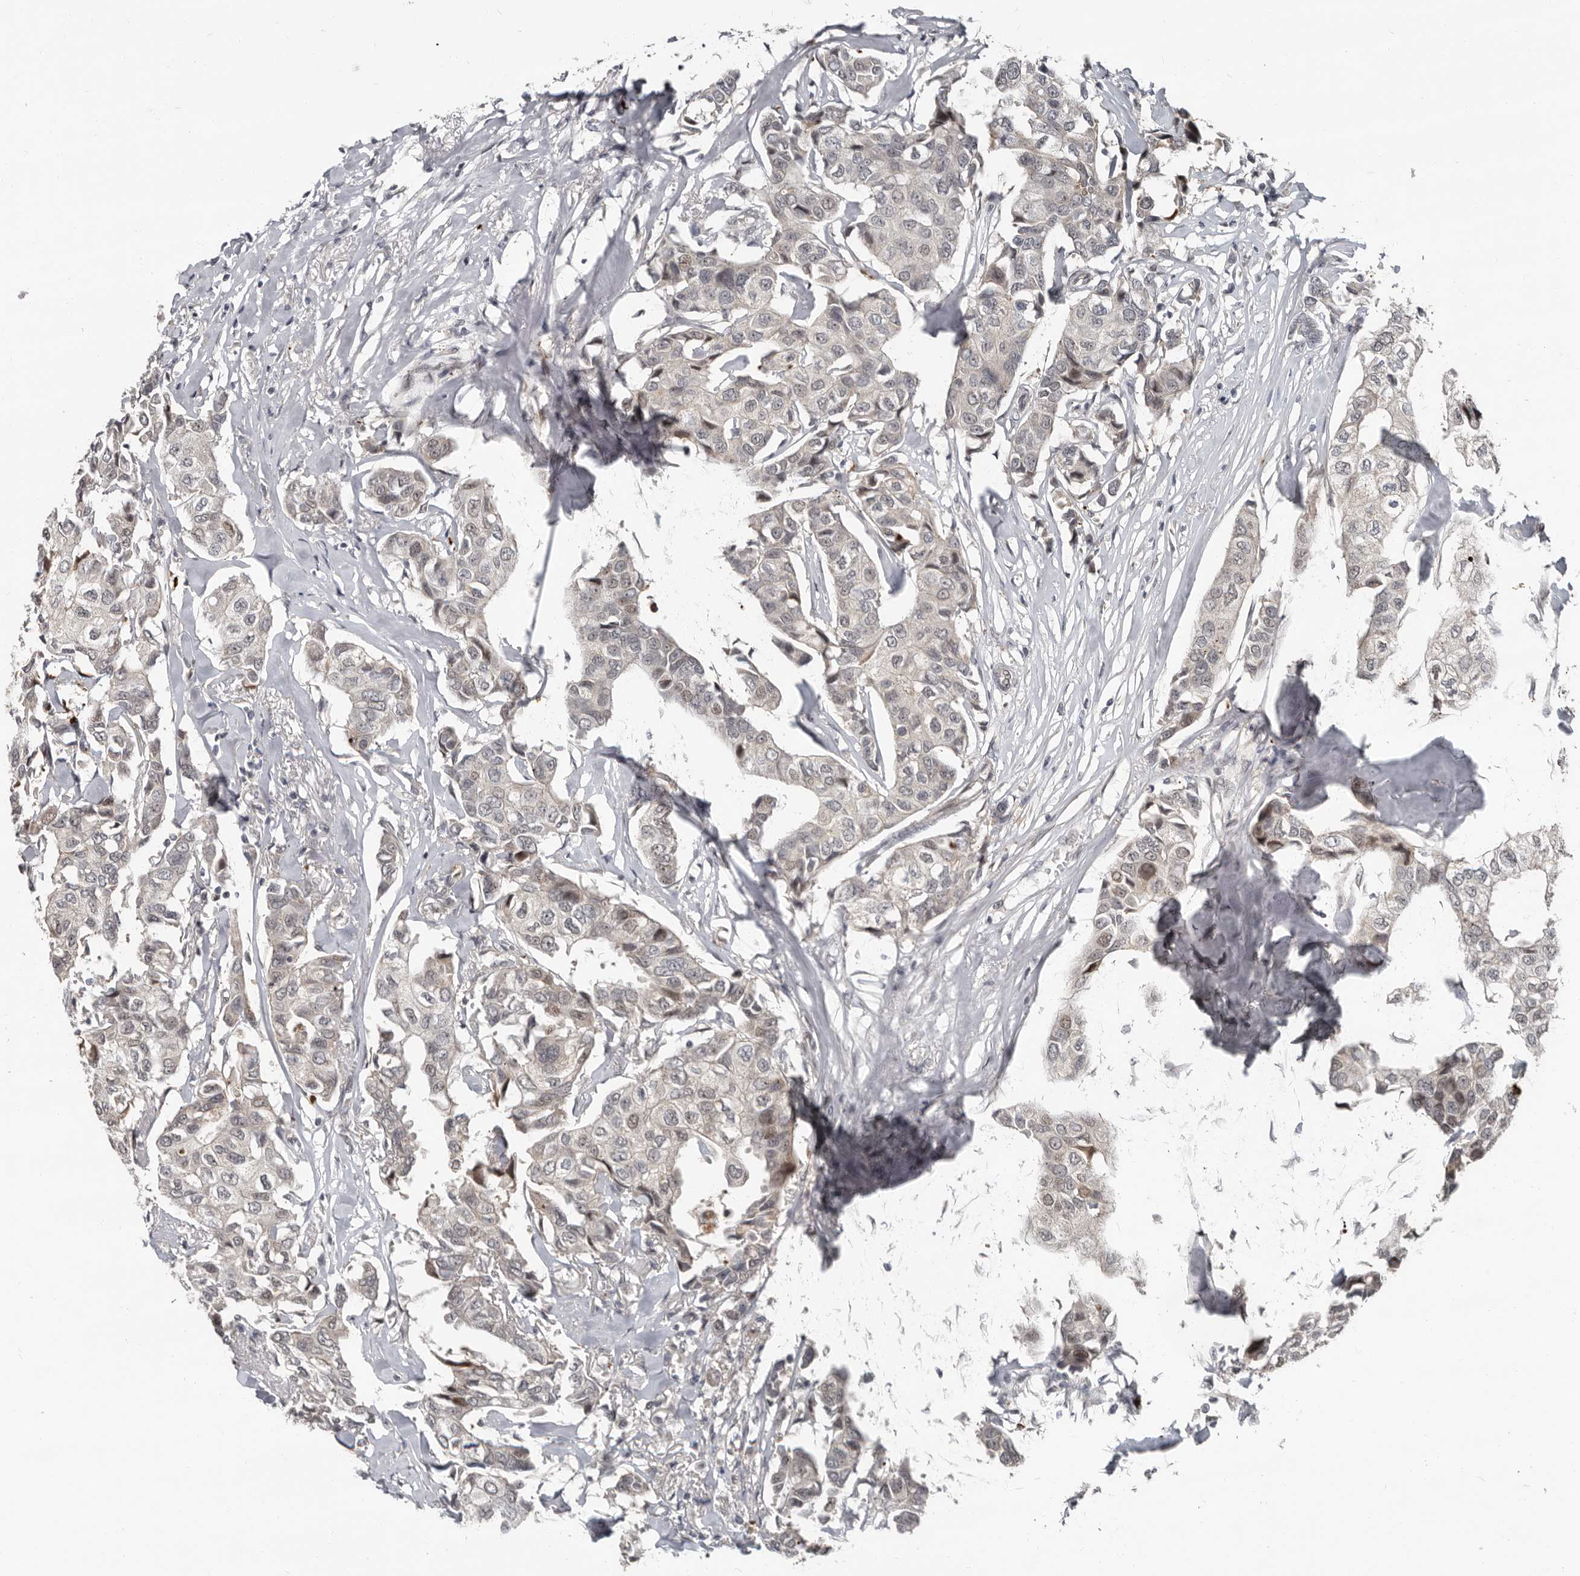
{"staining": {"intensity": "negative", "quantity": "none", "location": "none"}, "tissue": "breast cancer", "cell_type": "Tumor cells", "image_type": "cancer", "snomed": [{"axis": "morphology", "description": "Duct carcinoma"}, {"axis": "topography", "description": "Breast"}], "caption": "Photomicrograph shows no protein expression in tumor cells of breast cancer tissue.", "gene": "APOL6", "patient": {"sex": "female", "age": 80}}